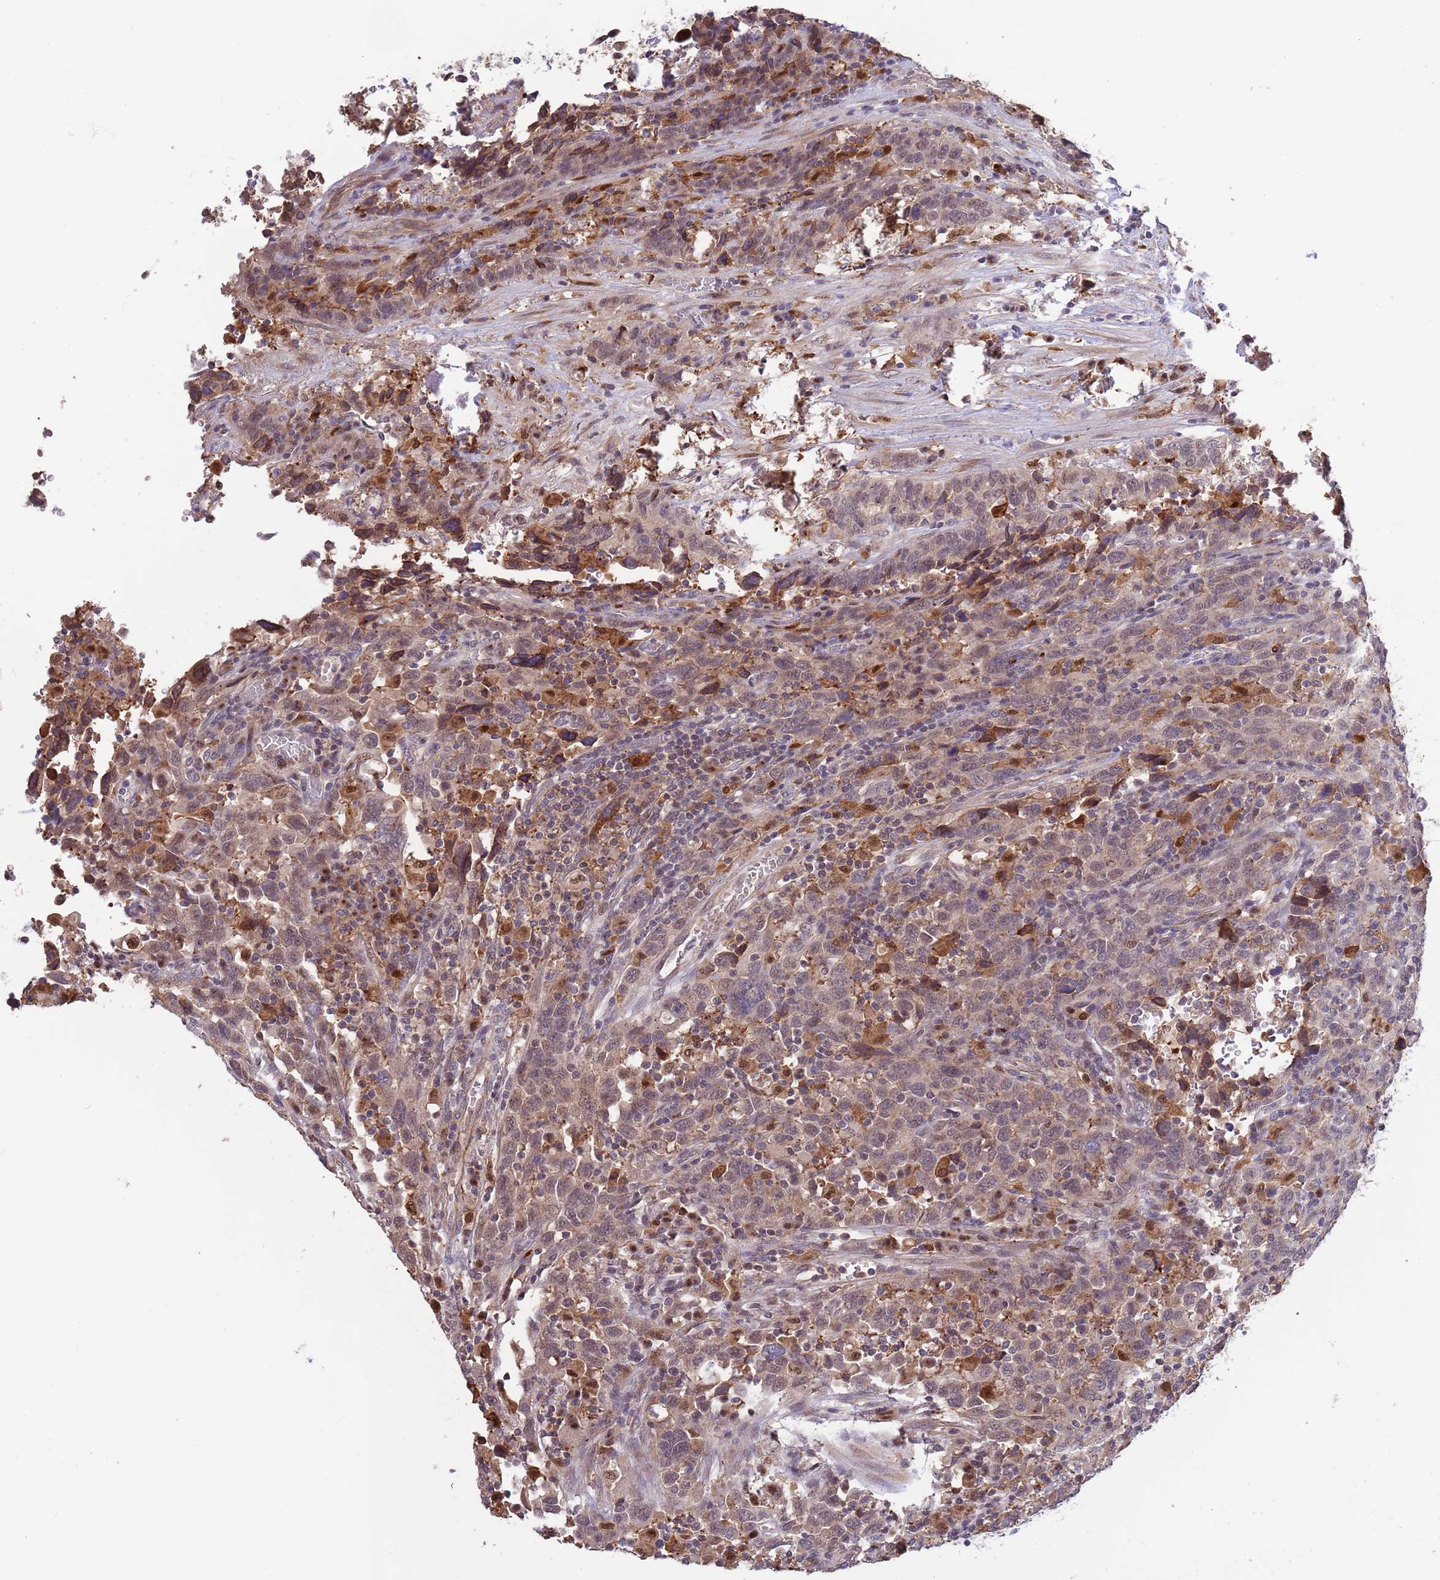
{"staining": {"intensity": "weak", "quantity": "<25%", "location": "nuclear"}, "tissue": "urothelial cancer", "cell_type": "Tumor cells", "image_type": "cancer", "snomed": [{"axis": "morphology", "description": "Urothelial carcinoma, High grade"}, {"axis": "topography", "description": "Urinary bladder"}], "caption": "An immunohistochemistry (IHC) photomicrograph of urothelial carcinoma (high-grade) is shown. There is no staining in tumor cells of urothelial carcinoma (high-grade).", "gene": "CCNJL", "patient": {"sex": "male", "age": 61}}